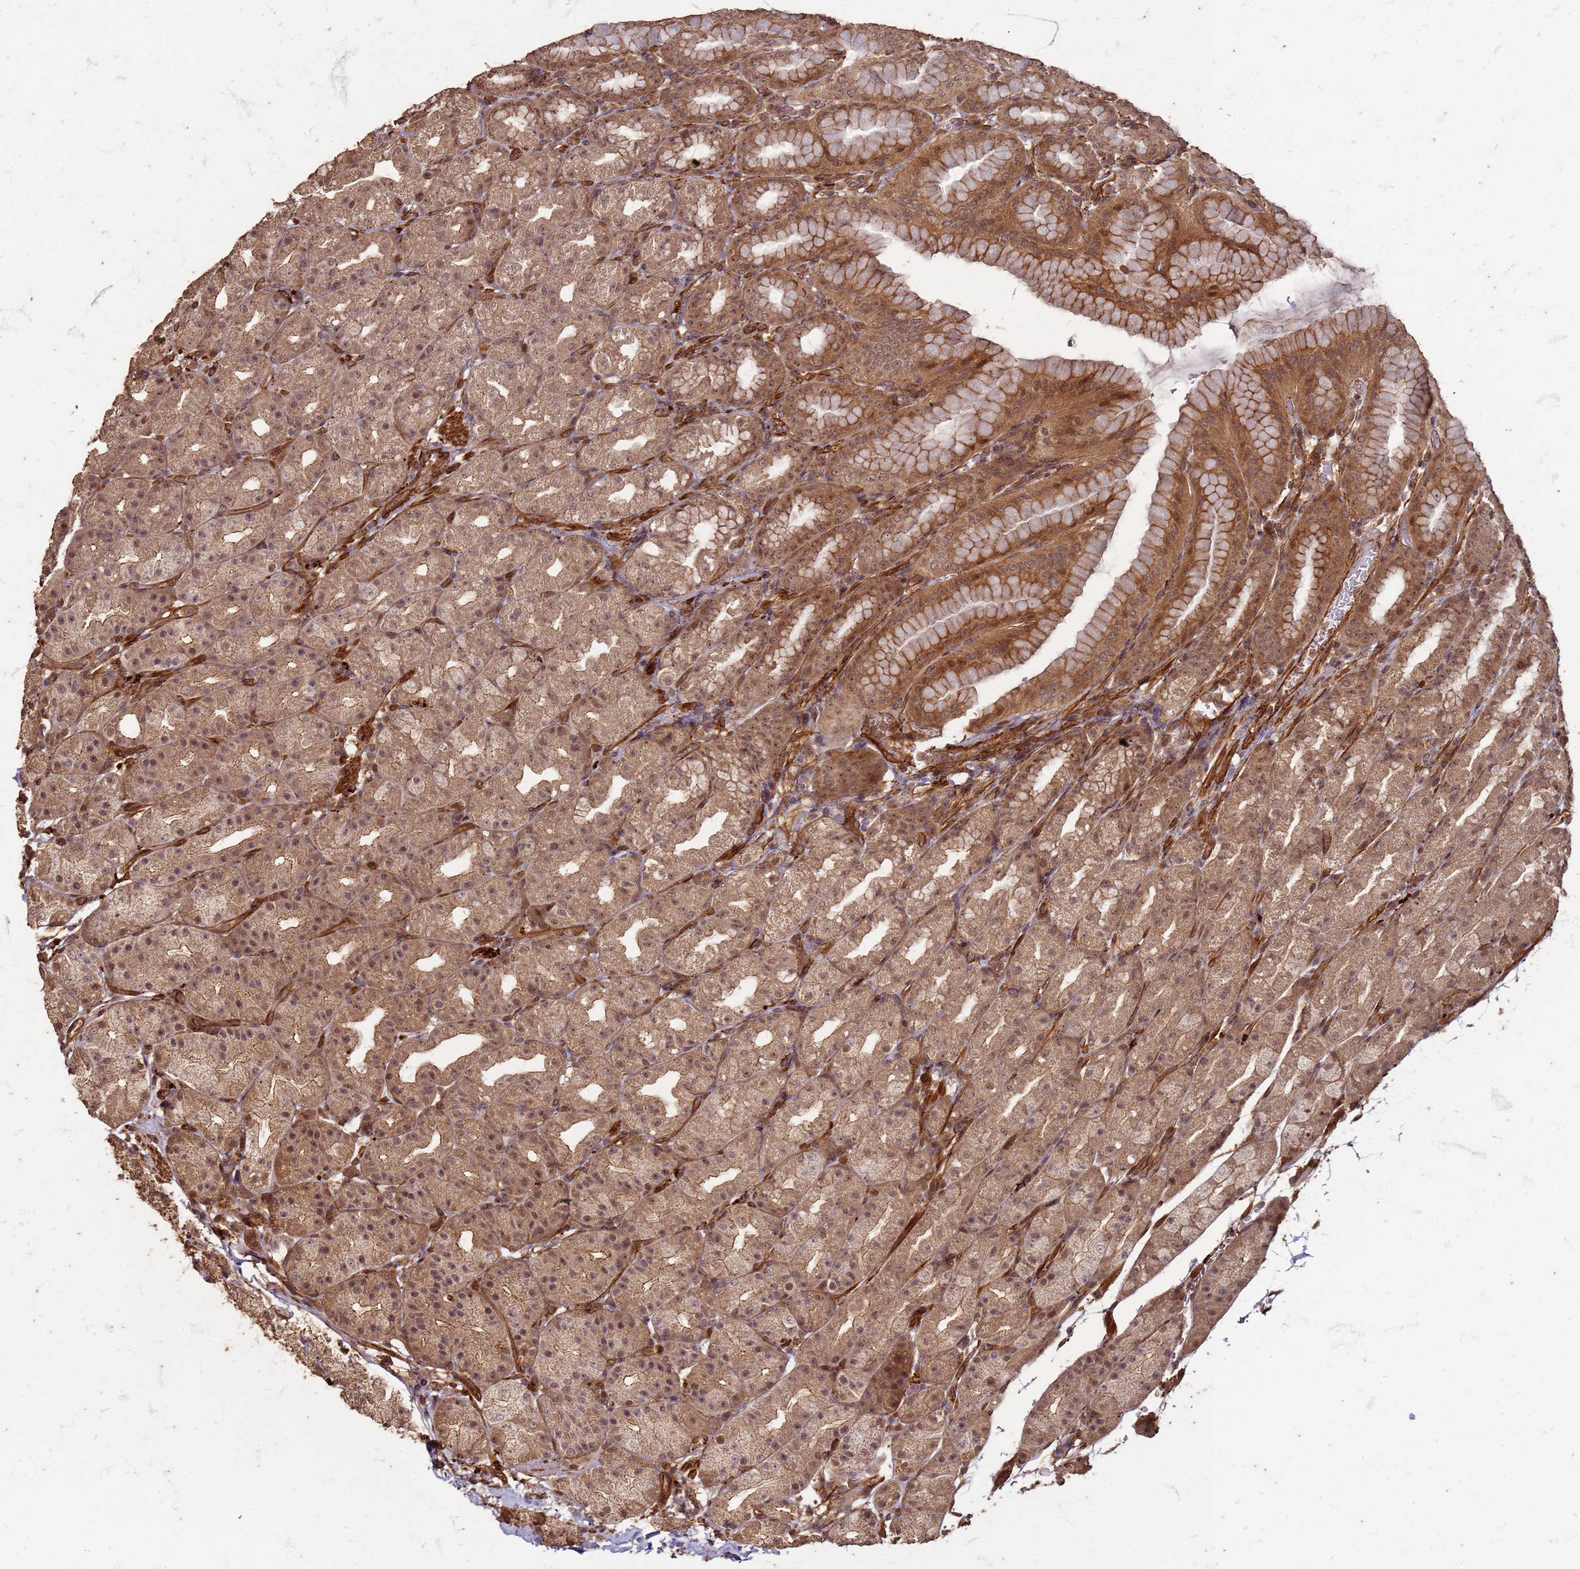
{"staining": {"intensity": "moderate", "quantity": ">75%", "location": "cytoplasmic/membranous,nuclear"}, "tissue": "stomach", "cell_type": "Glandular cells", "image_type": "normal", "snomed": [{"axis": "morphology", "description": "Normal tissue, NOS"}, {"axis": "topography", "description": "Stomach, upper"}, {"axis": "topography", "description": "Stomach"}], "caption": "Immunohistochemical staining of unremarkable stomach displays medium levels of moderate cytoplasmic/membranous,nuclear positivity in about >75% of glandular cells.", "gene": "KIF26A", "patient": {"sex": "male", "age": 68}}